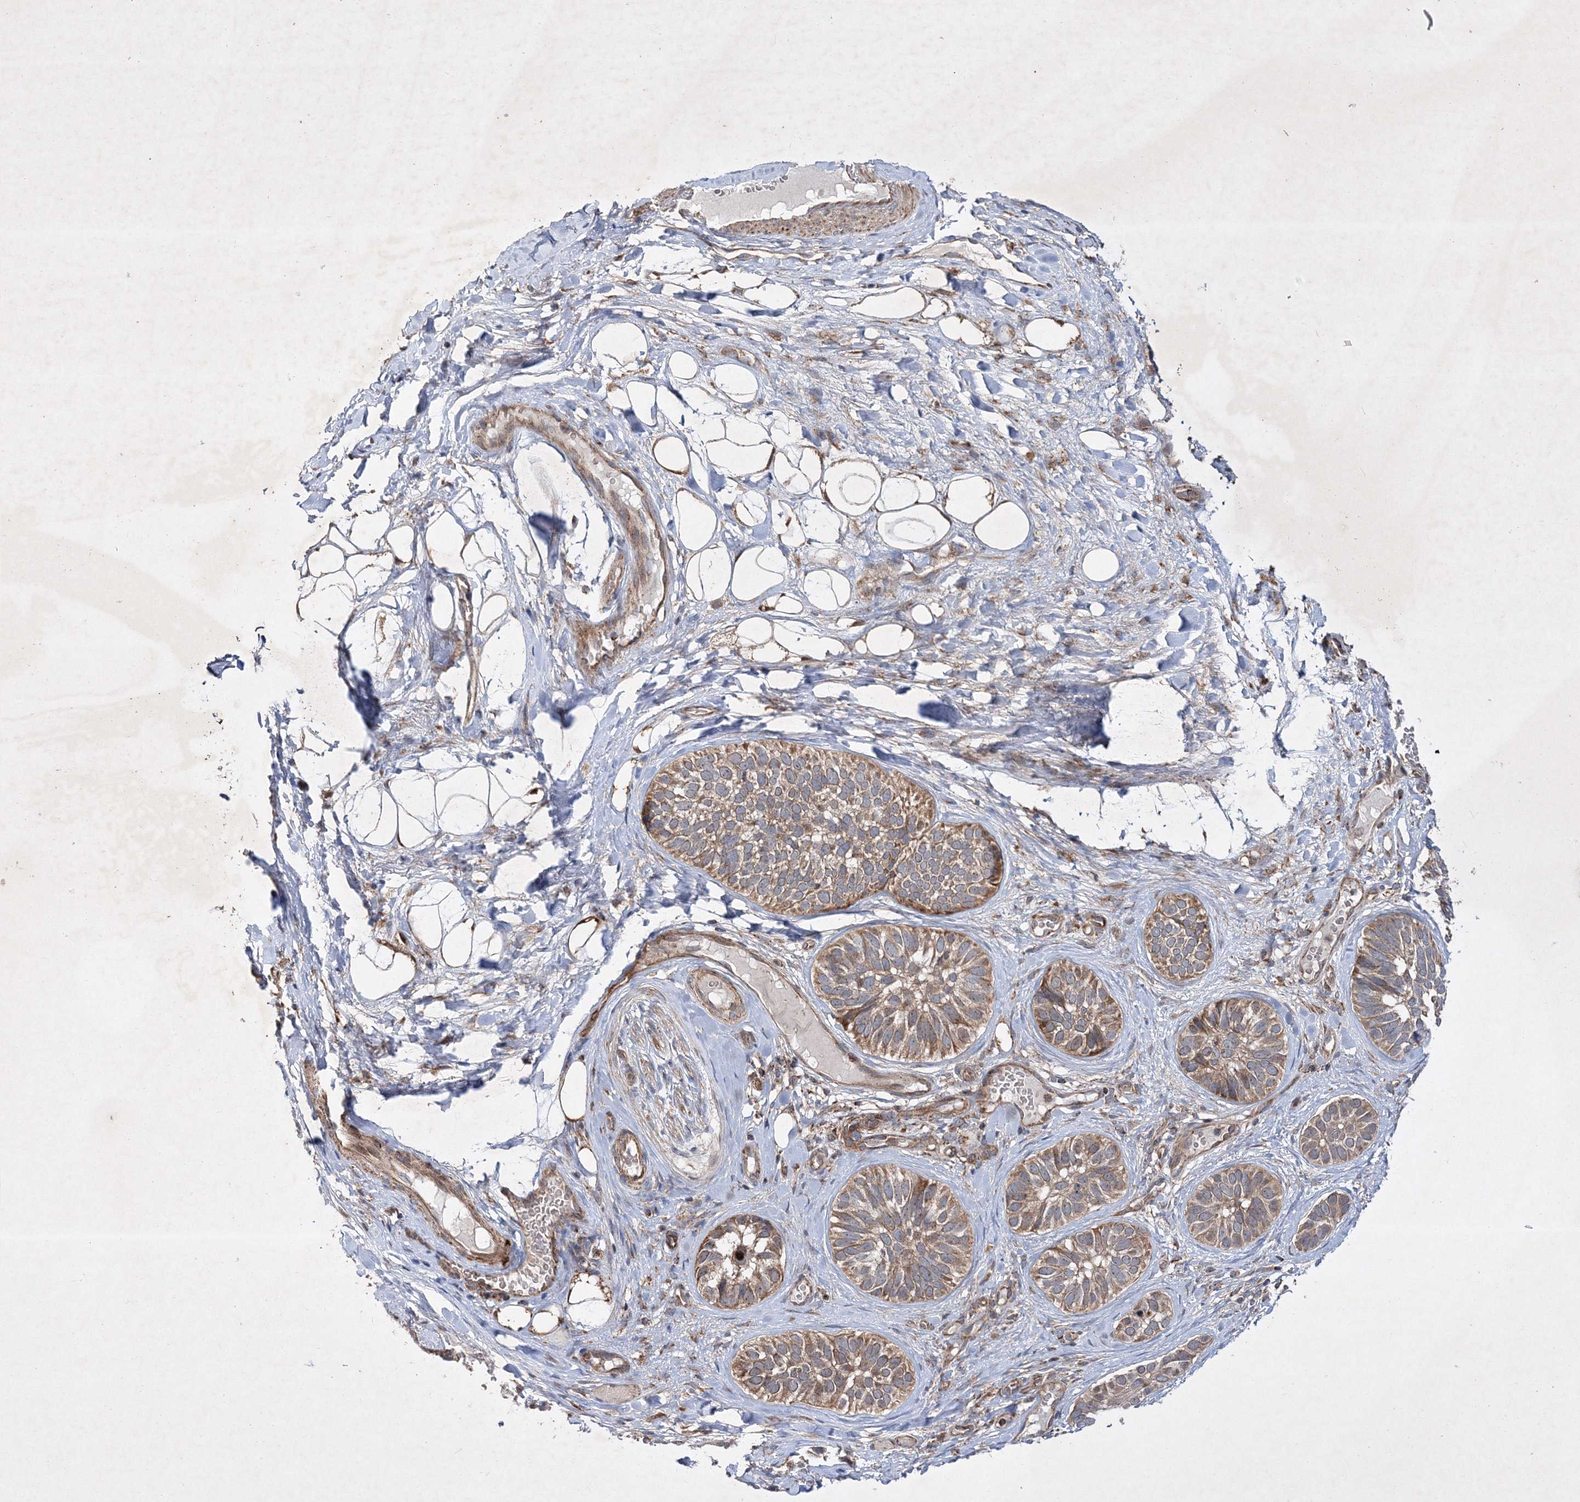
{"staining": {"intensity": "moderate", "quantity": ">75%", "location": "cytoplasmic/membranous"}, "tissue": "skin cancer", "cell_type": "Tumor cells", "image_type": "cancer", "snomed": [{"axis": "morphology", "description": "Basal cell carcinoma"}, {"axis": "topography", "description": "Skin"}], "caption": "Tumor cells demonstrate medium levels of moderate cytoplasmic/membranous positivity in about >75% of cells in human basal cell carcinoma (skin).", "gene": "SCRN3", "patient": {"sex": "male", "age": 62}}